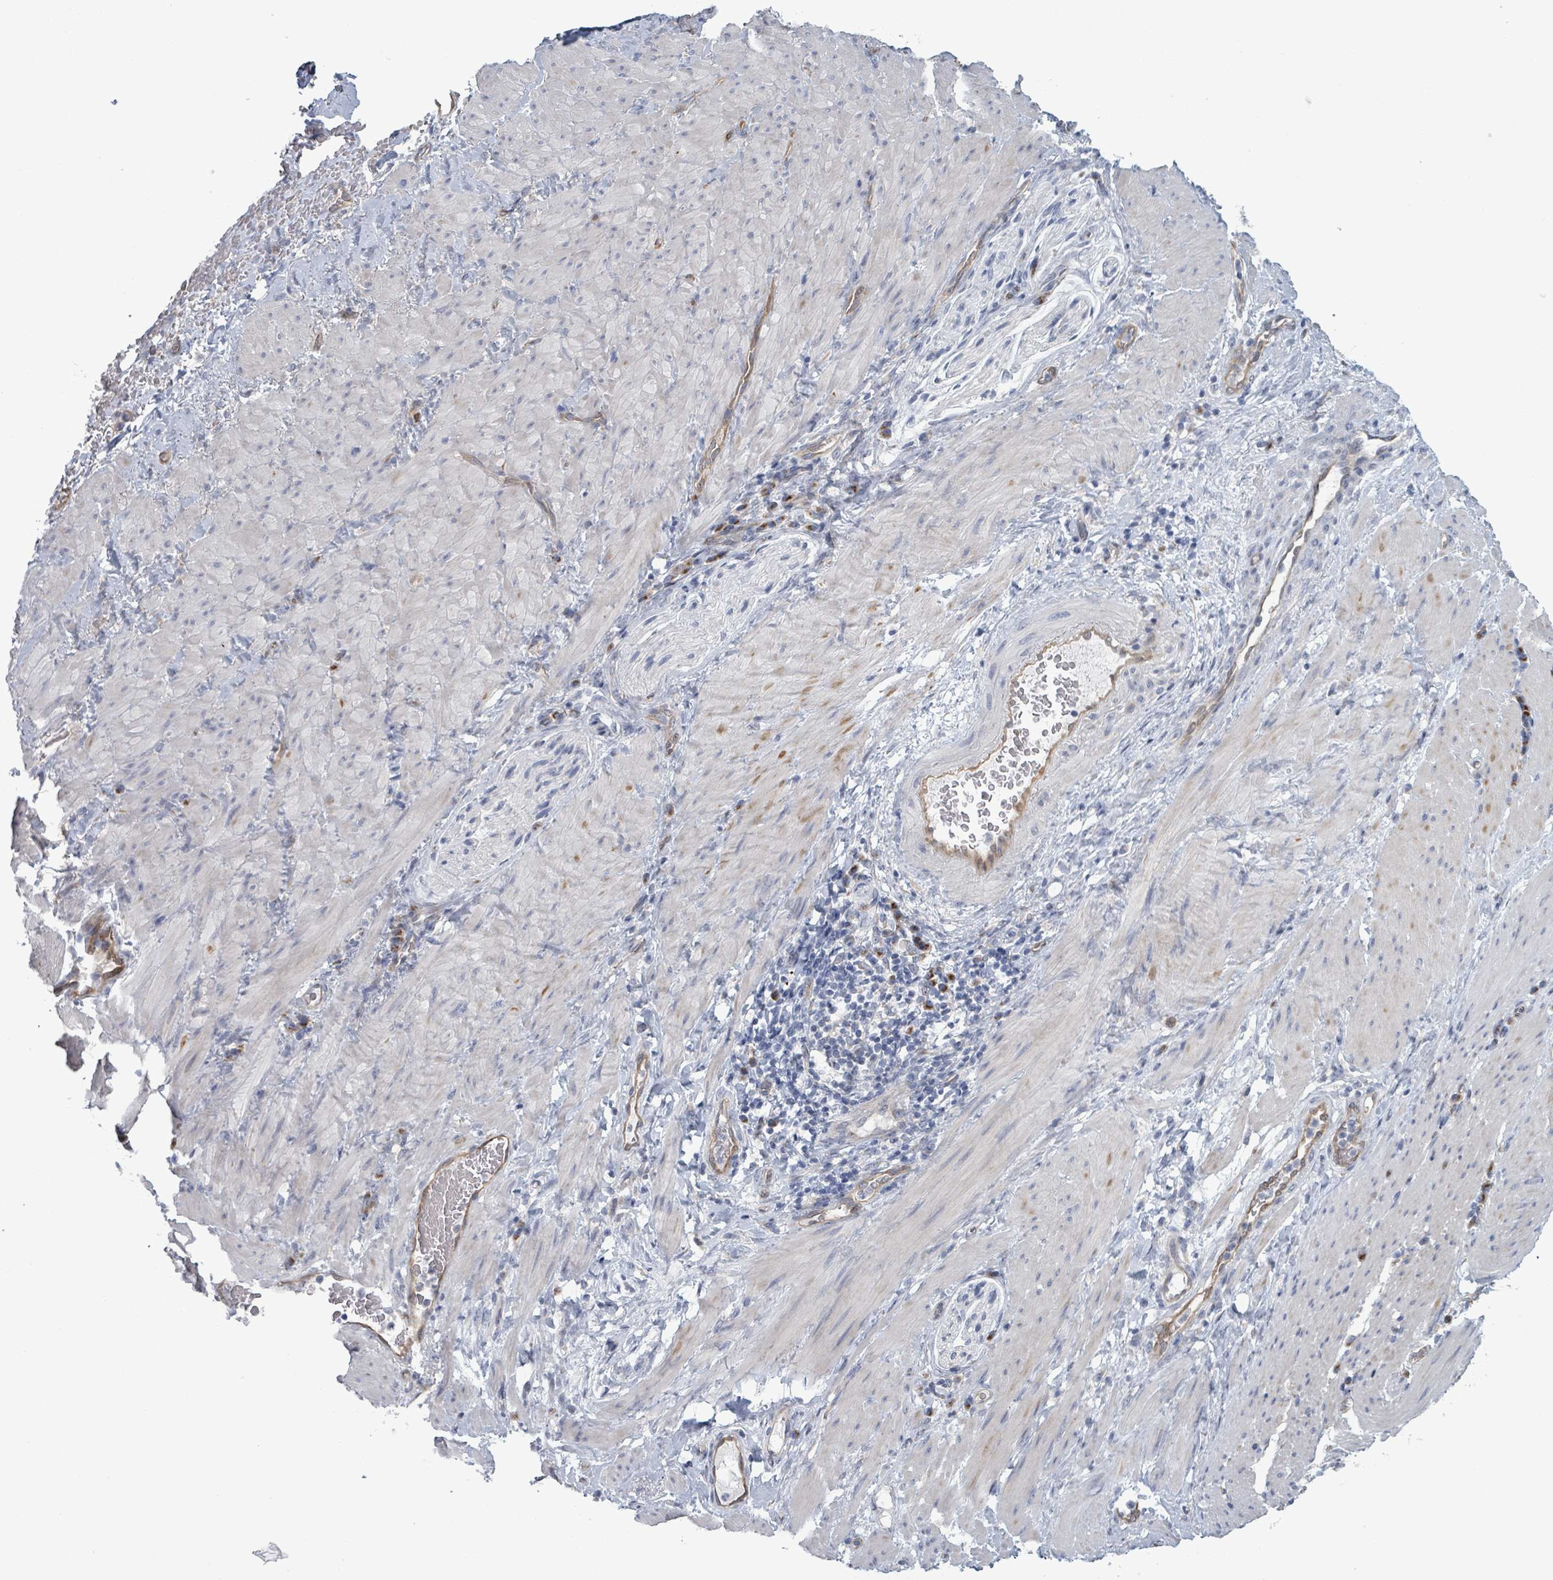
{"staining": {"intensity": "weak", "quantity": "<25%", "location": "cytoplasmic/membranous"}, "tissue": "stomach cancer", "cell_type": "Tumor cells", "image_type": "cancer", "snomed": [{"axis": "morphology", "description": "Normal tissue, NOS"}, {"axis": "morphology", "description": "Adenocarcinoma, NOS"}, {"axis": "topography", "description": "Stomach"}], "caption": "Tumor cells show no significant protein staining in adenocarcinoma (stomach). Brightfield microscopy of immunohistochemistry (IHC) stained with DAB (3,3'-diaminobenzidine) (brown) and hematoxylin (blue), captured at high magnification.", "gene": "FKBP1A", "patient": {"sex": "female", "age": 64}}